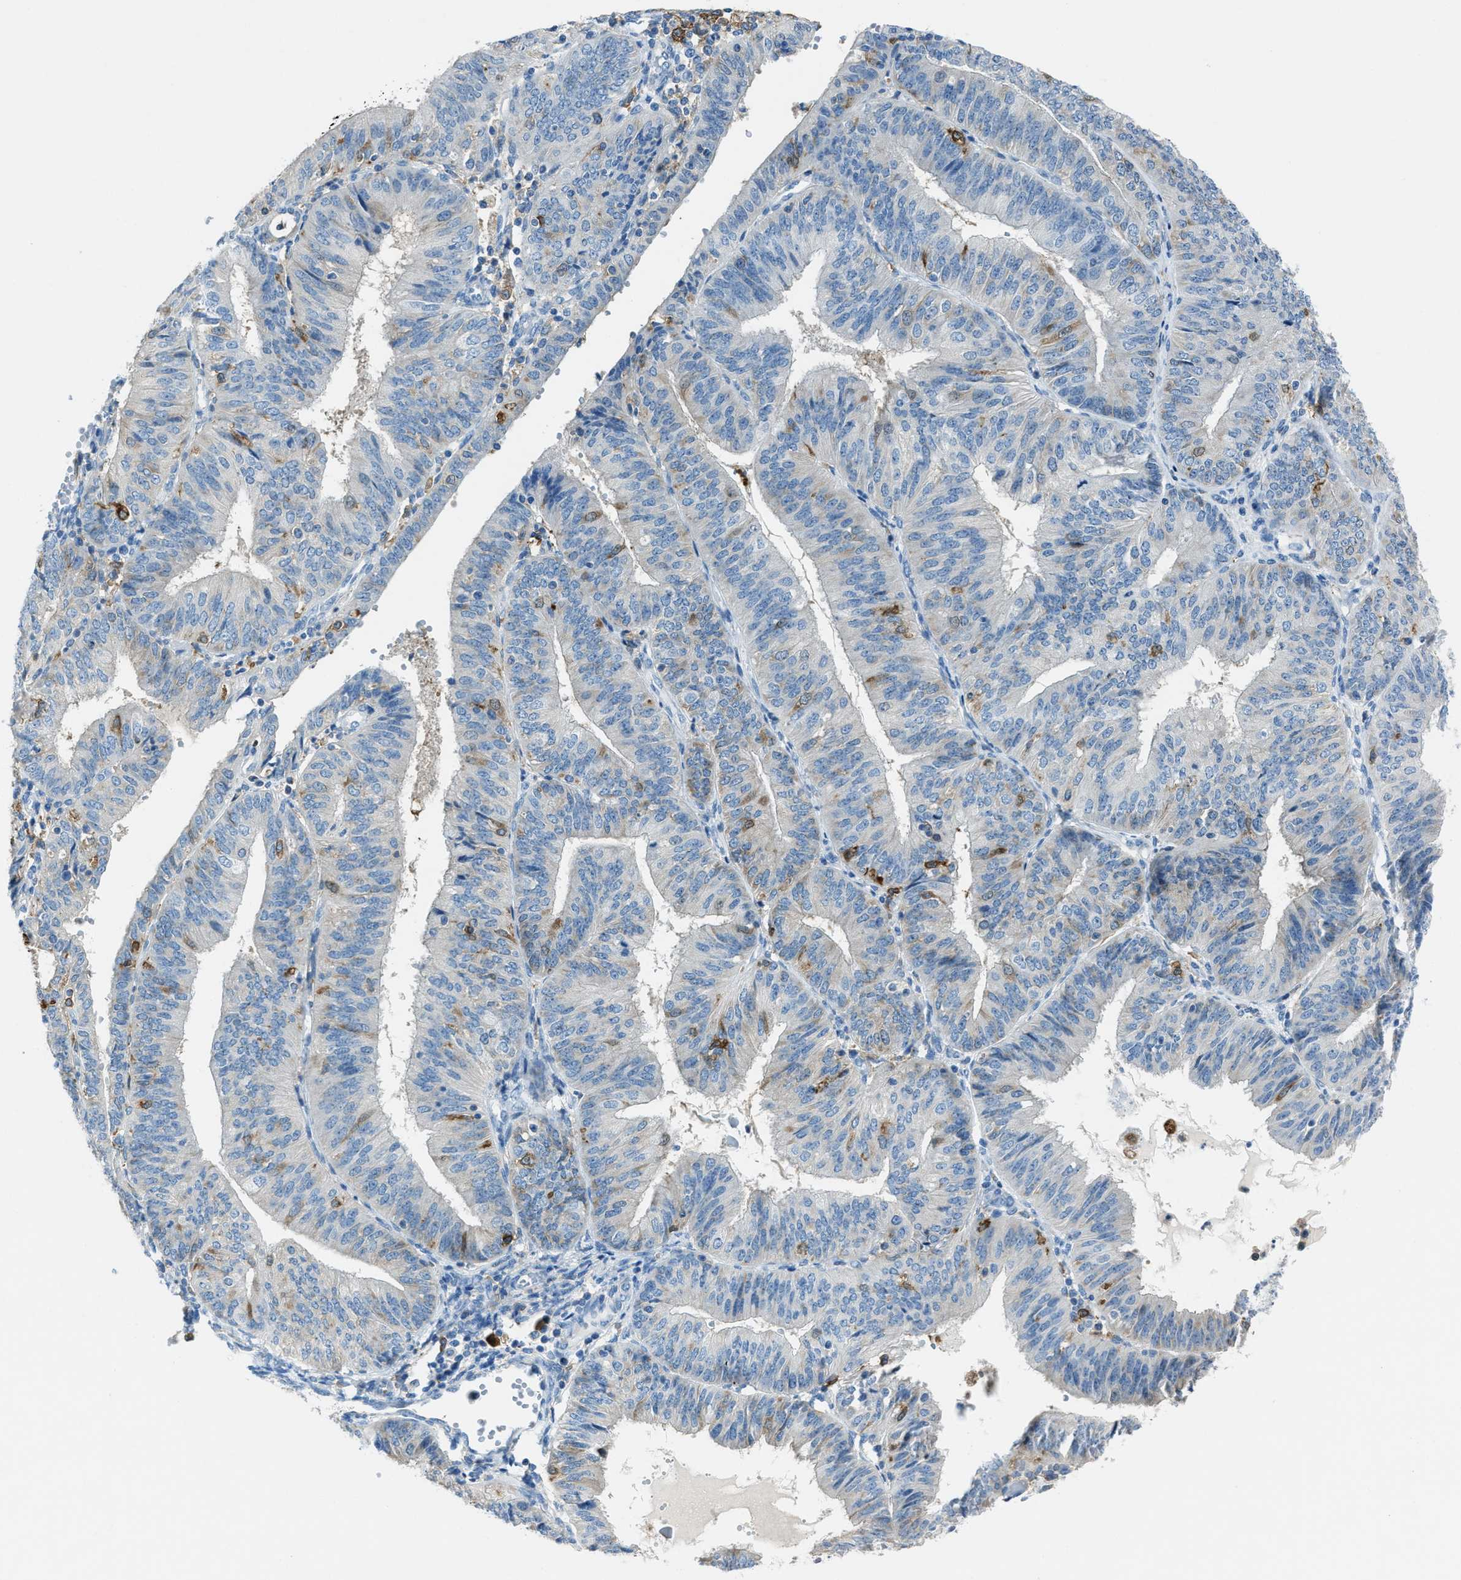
{"staining": {"intensity": "weak", "quantity": "<25%", "location": "cytoplasmic/membranous"}, "tissue": "endometrial cancer", "cell_type": "Tumor cells", "image_type": "cancer", "snomed": [{"axis": "morphology", "description": "Adenocarcinoma, NOS"}, {"axis": "topography", "description": "Endometrium"}], "caption": "The image exhibits no significant expression in tumor cells of adenocarcinoma (endometrial).", "gene": "MATCAP2", "patient": {"sex": "female", "age": 58}}